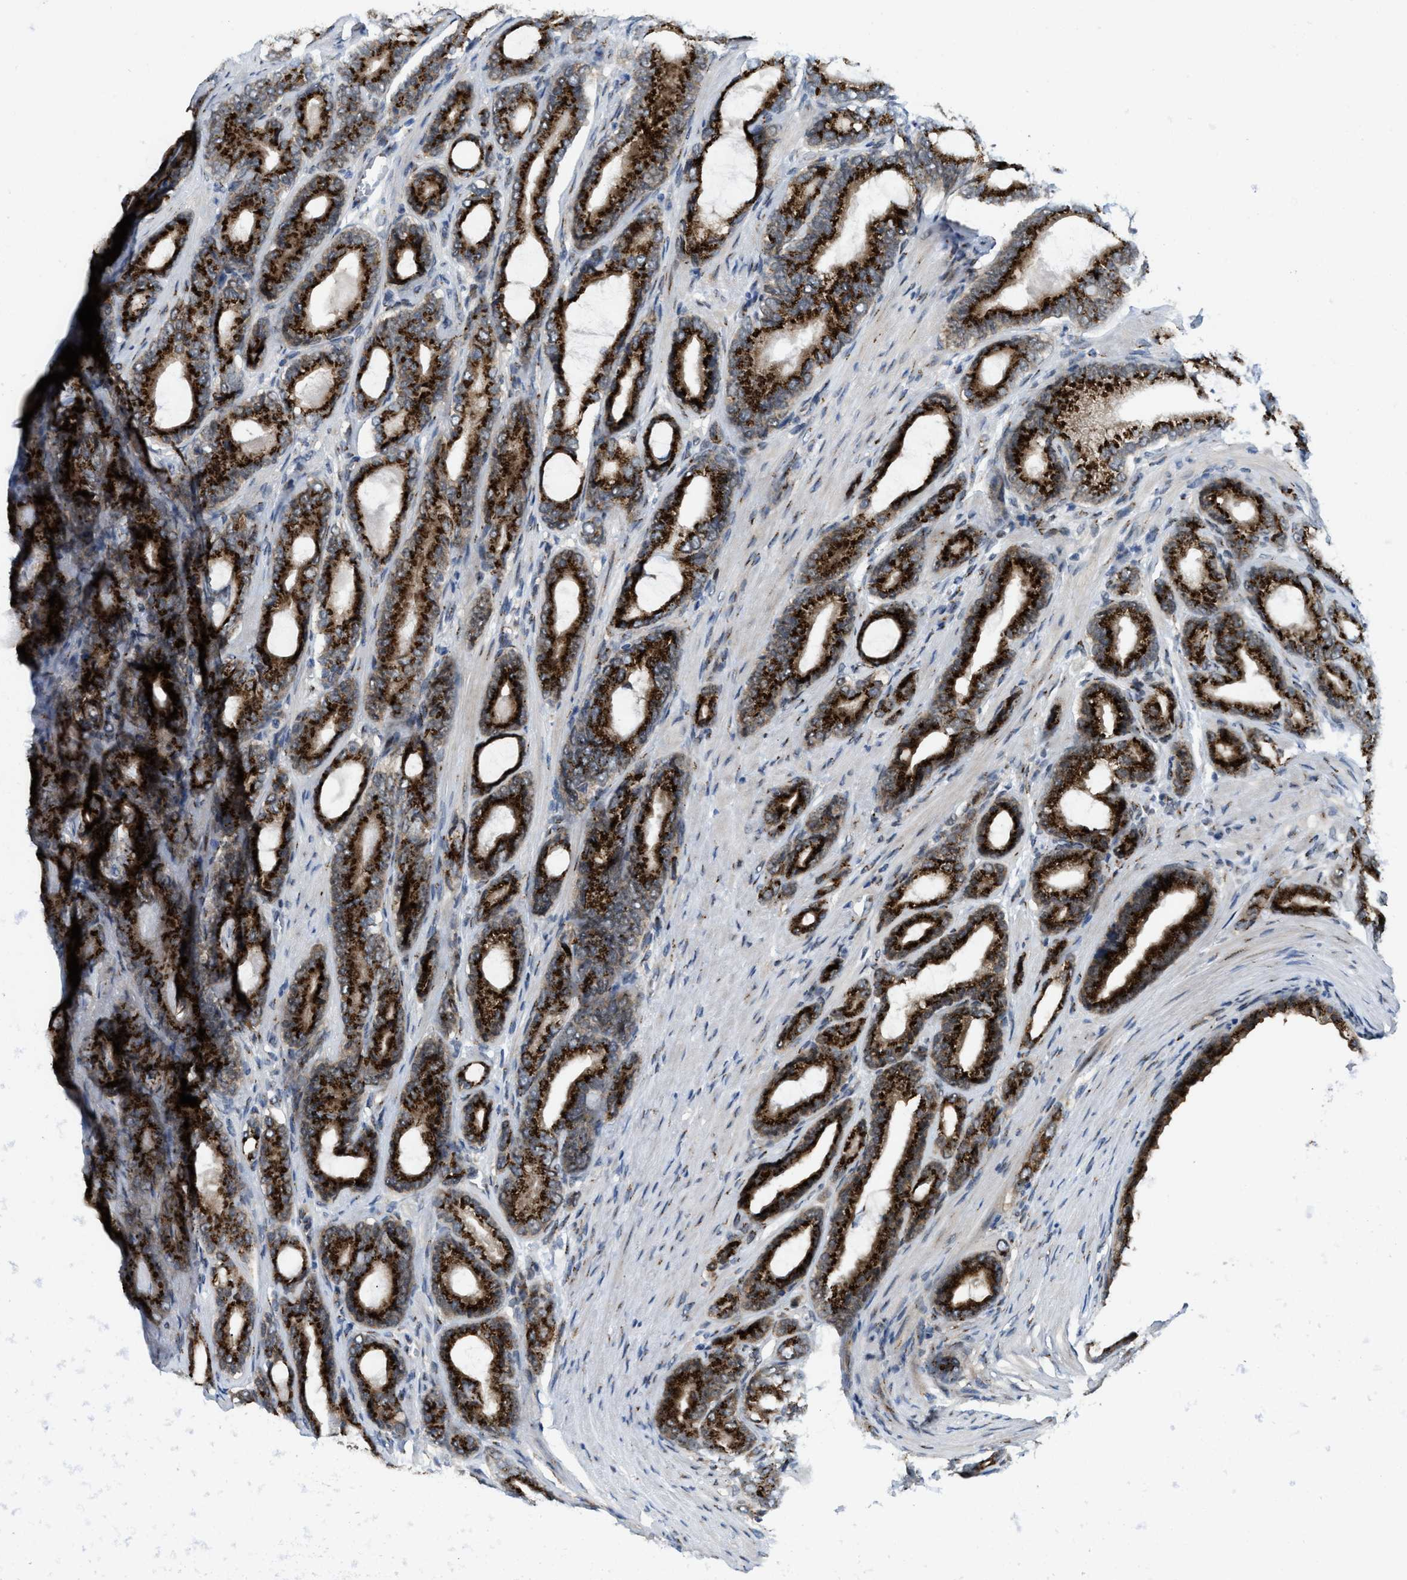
{"staining": {"intensity": "strong", "quantity": ">75%", "location": "cytoplasmic/membranous"}, "tissue": "prostate cancer", "cell_type": "Tumor cells", "image_type": "cancer", "snomed": [{"axis": "morphology", "description": "Adenocarcinoma, High grade"}, {"axis": "topography", "description": "Prostate"}], "caption": "A brown stain labels strong cytoplasmic/membranous positivity of a protein in adenocarcinoma (high-grade) (prostate) tumor cells. The staining was performed using DAB (3,3'-diaminobenzidine) to visualize the protein expression in brown, while the nuclei were stained in blue with hematoxylin (Magnification: 20x).", "gene": "SLC38A10", "patient": {"sex": "male", "age": 60}}